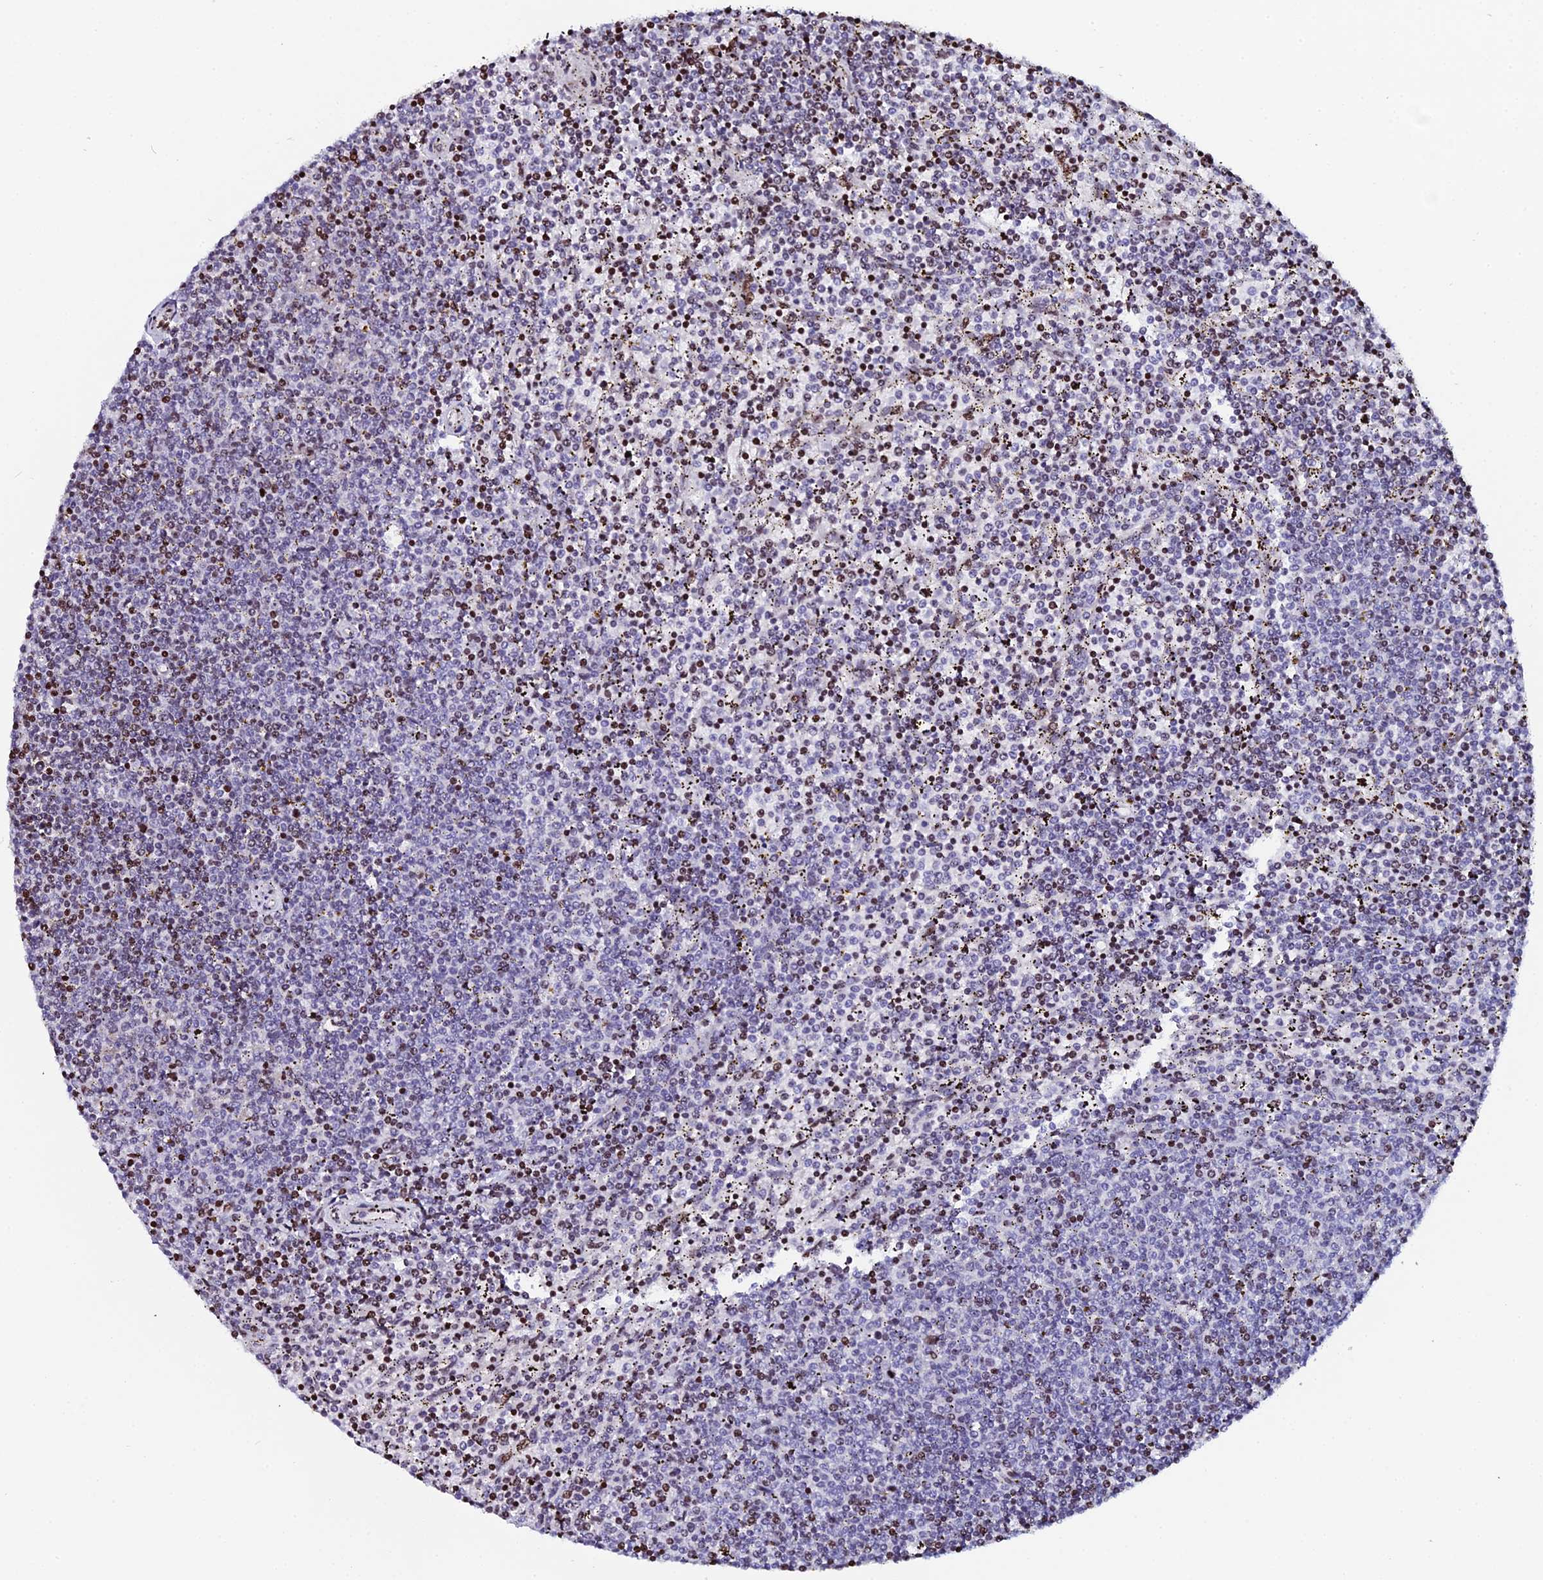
{"staining": {"intensity": "moderate", "quantity": "<25%", "location": "nuclear"}, "tissue": "lymphoma", "cell_type": "Tumor cells", "image_type": "cancer", "snomed": [{"axis": "morphology", "description": "Malignant lymphoma, non-Hodgkin's type, Low grade"}, {"axis": "topography", "description": "Spleen"}], "caption": "Immunohistochemistry (IHC) of human lymphoma demonstrates low levels of moderate nuclear staining in about <25% of tumor cells.", "gene": "MYNN", "patient": {"sex": "female", "age": 50}}